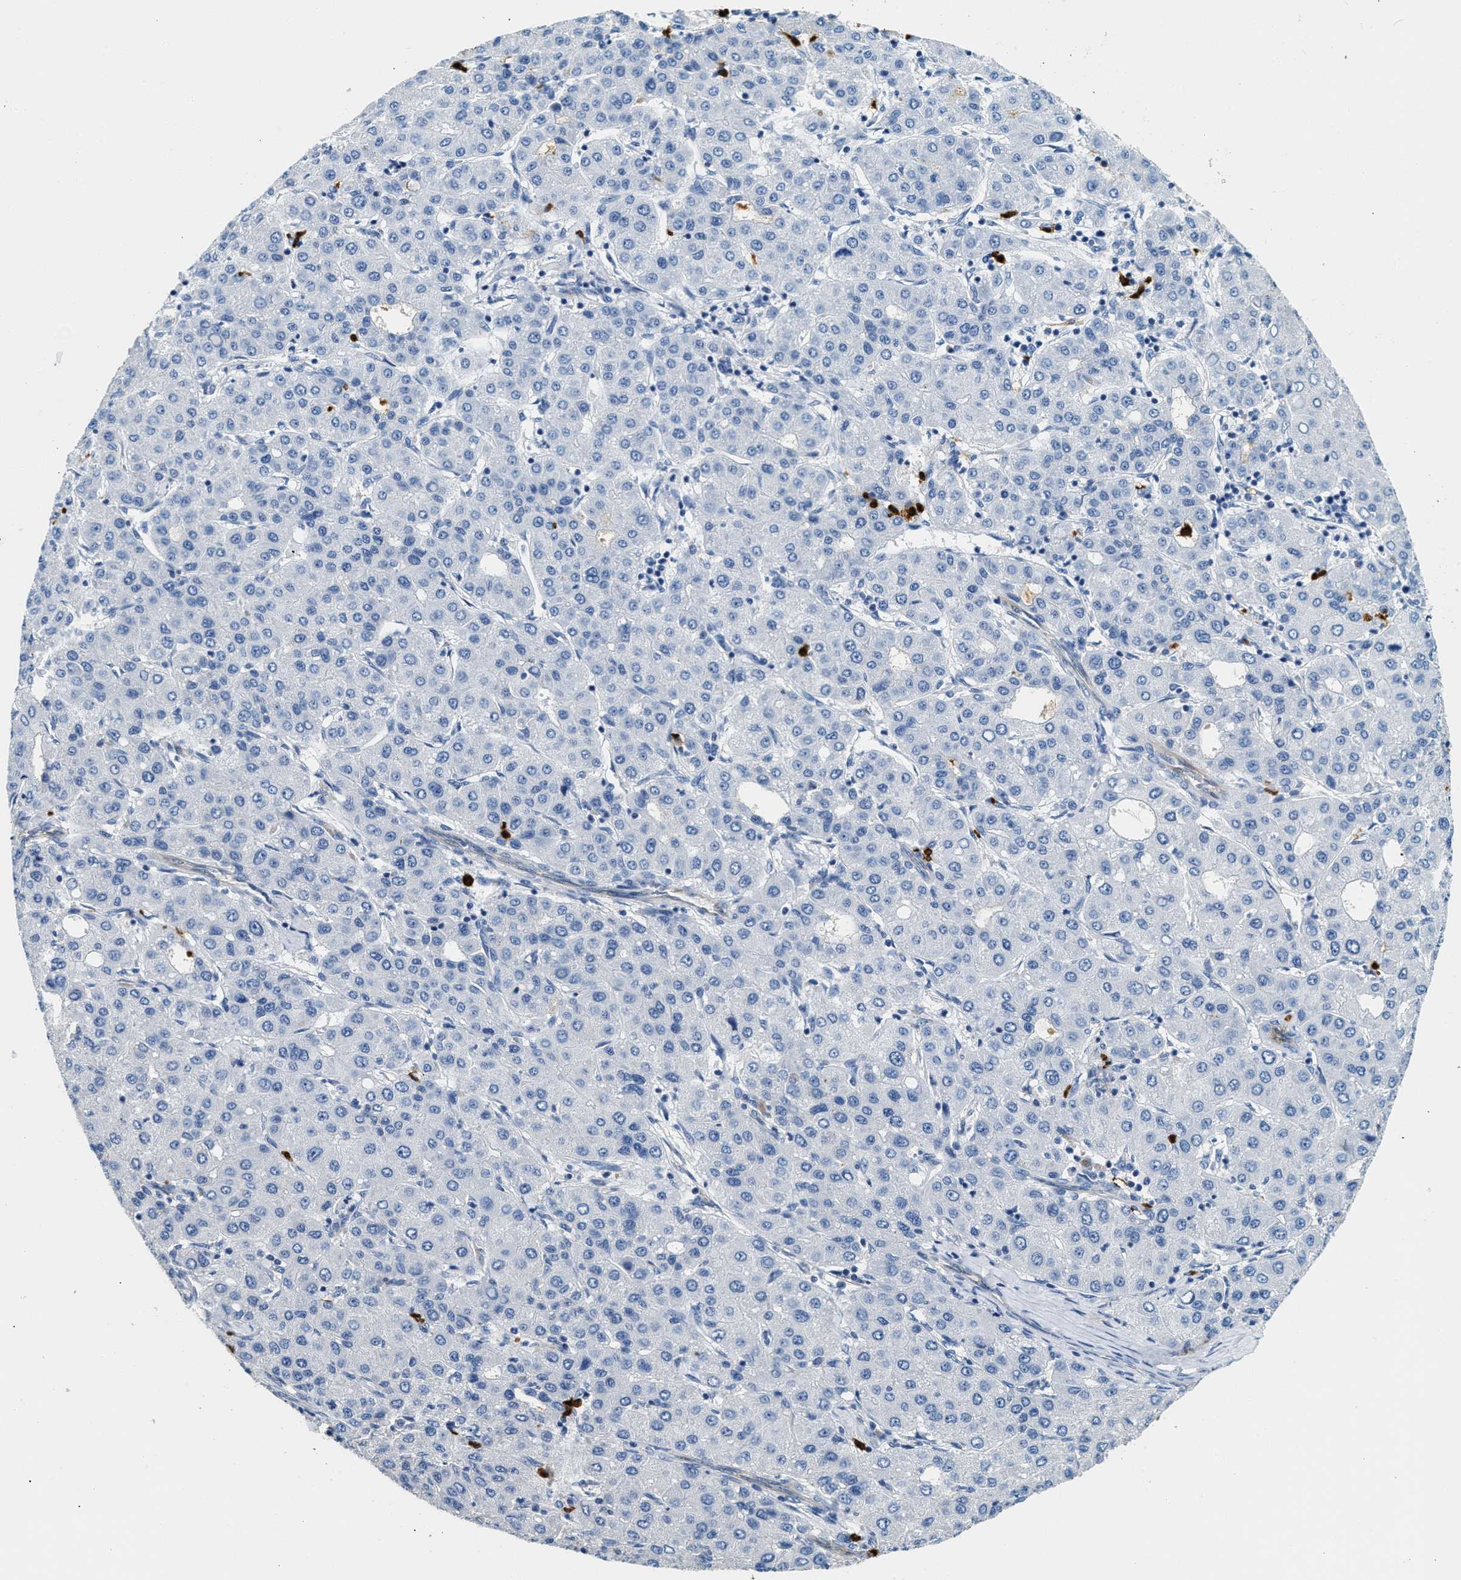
{"staining": {"intensity": "negative", "quantity": "none", "location": "none"}, "tissue": "liver cancer", "cell_type": "Tumor cells", "image_type": "cancer", "snomed": [{"axis": "morphology", "description": "Carcinoma, Hepatocellular, NOS"}, {"axis": "topography", "description": "Liver"}], "caption": "This micrograph is of hepatocellular carcinoma (liver) stained with immunohistochemistry to label a protein in brown with the nuclei are counter-stained blue. There is no staining in tumor cells. Nuclei are stained in blue.", "gene": "ANXA3", "patient": {"sex": "male", "age": 65}}